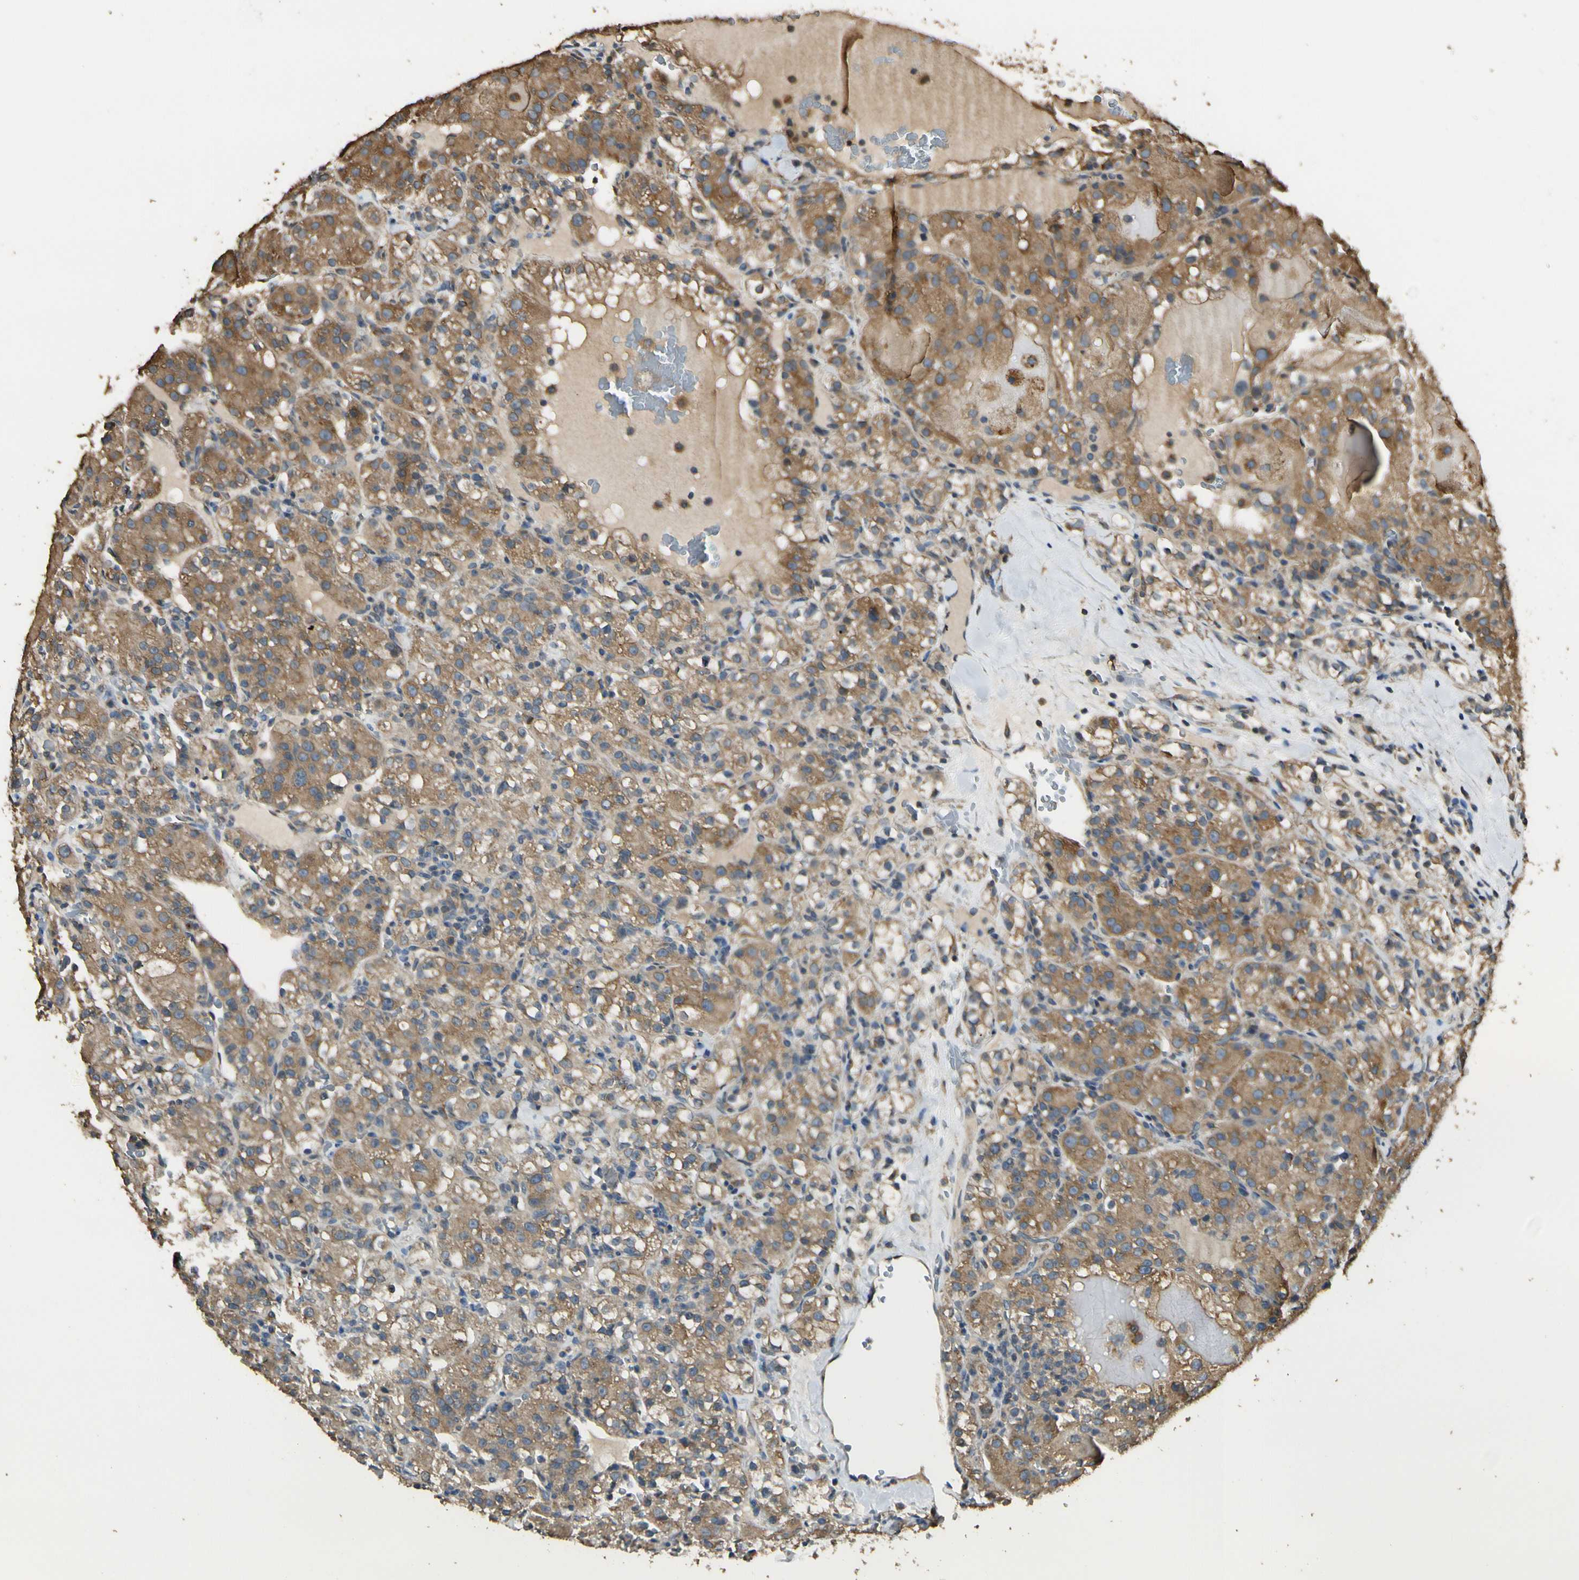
{"staining": {"intensity": "moderate", "quantity": ">75%", "location": "cytoplasmic/membranous"}, "tissue": "renal cancer", "cell_type": "Tumor cells", "image_type": "cancer", "snomed": [{"axis": "morphology", "description": "Normal tissue, NOS"}, {"axis": "morphology", "description": "Adenocarcinoma, NOS"}, {"axis": "topography", "description": "Kidney"}], "caption": "The histopathology image demonstrates staining of renal cancer, revealing moderate cytoplasmic/membranous protein positivity (brown color) within tumor cells.", "gene": "STX18", "patient": {"sex": "male", "age": 61}}